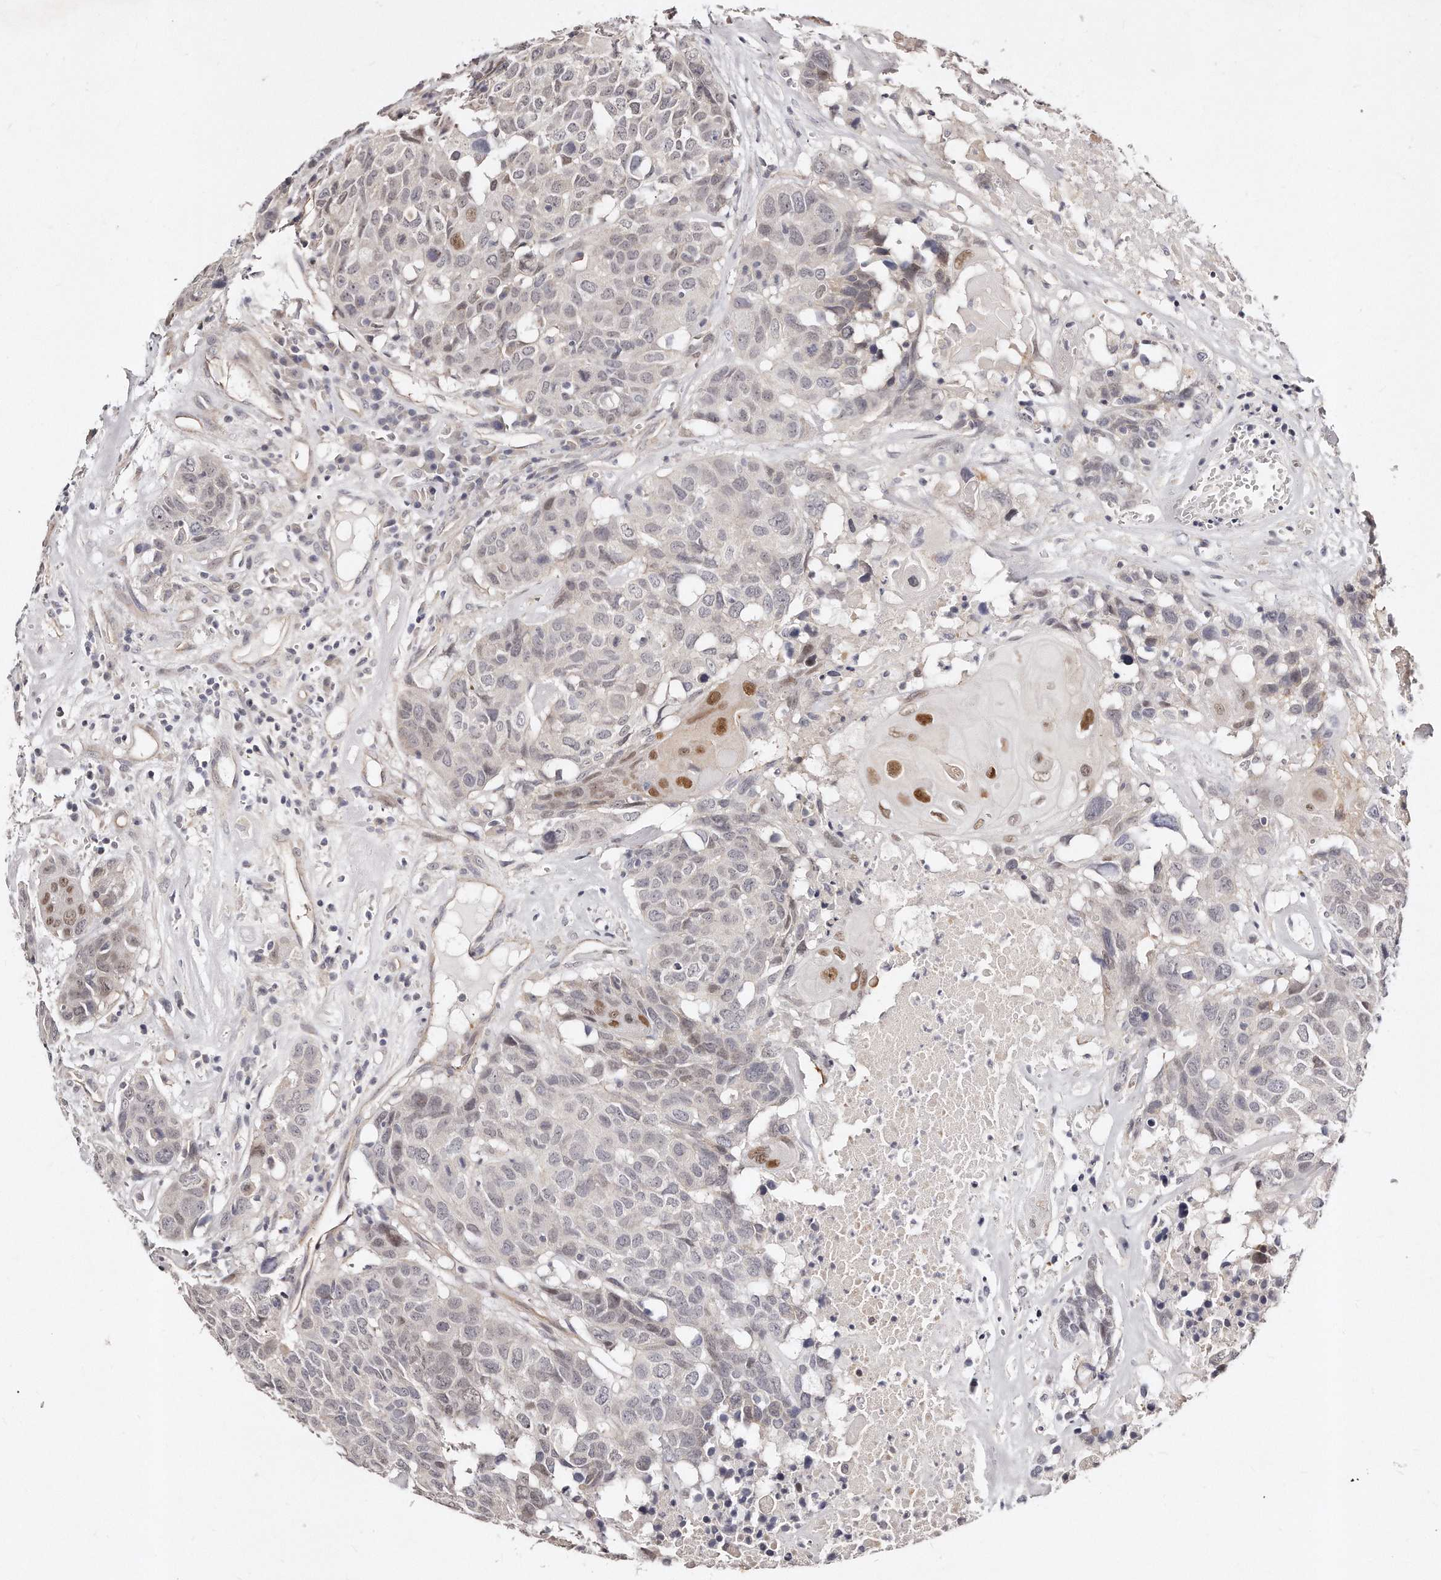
{"staining": {"intensity": "moderate", "quantity": "<25%", "location": "nuclear"}, "tissue": "head and neck cancer", "cell_type": "Tumor cells", "image_type": "cancer", "snomed": [{"axis": "morphology", "description": "Squamous cell carcinoma, NOS"}, {"axis": "topography", "description": "Head-Neck"}], "caption": "Tumor cells demonstrate low levels of moderate nuclear positivity in about <25% of cells in squamous cell carcinoma (head and neck).", "gene": "CASZ1", "patient": {"sex": "male", "age": 66}}